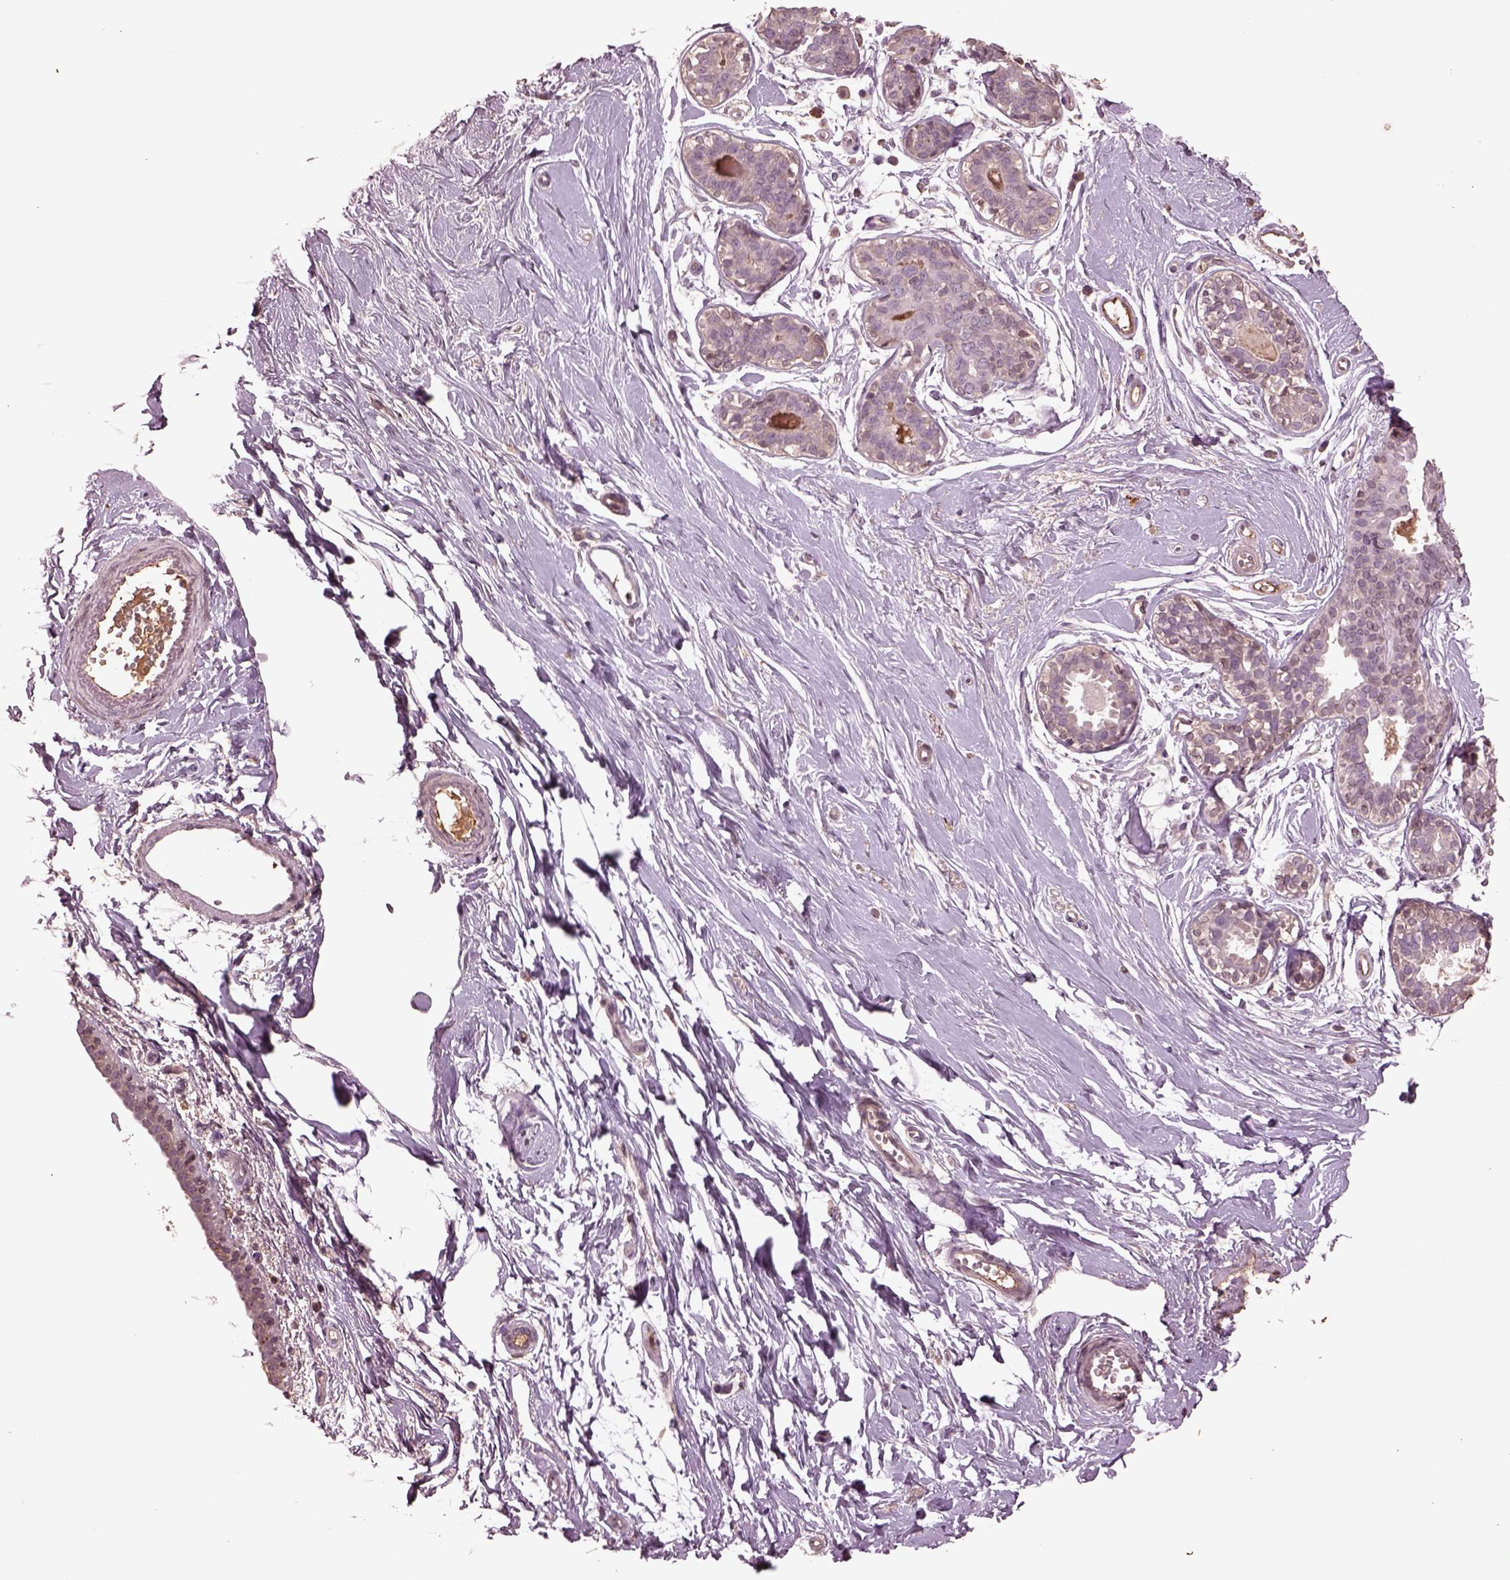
{"staining": {"intensity": "negative", "quantity": "none", "location": "none"}, "tissue": "breast", "cell_type": "Adipocytes", "image_type": "normal", "snomed": [{"axis": "morphology", "description": "Normal tissue, NOS"}, {"axis": "topography", "description": "Breast"}], "caption": "A high-resolution image shows immunohistochemistry (IHC) staining of normal breast, which exhibits no significant expression in adipocytes.", "gene": "PTX4", "patient": {"sex": "female", "age": 49}}